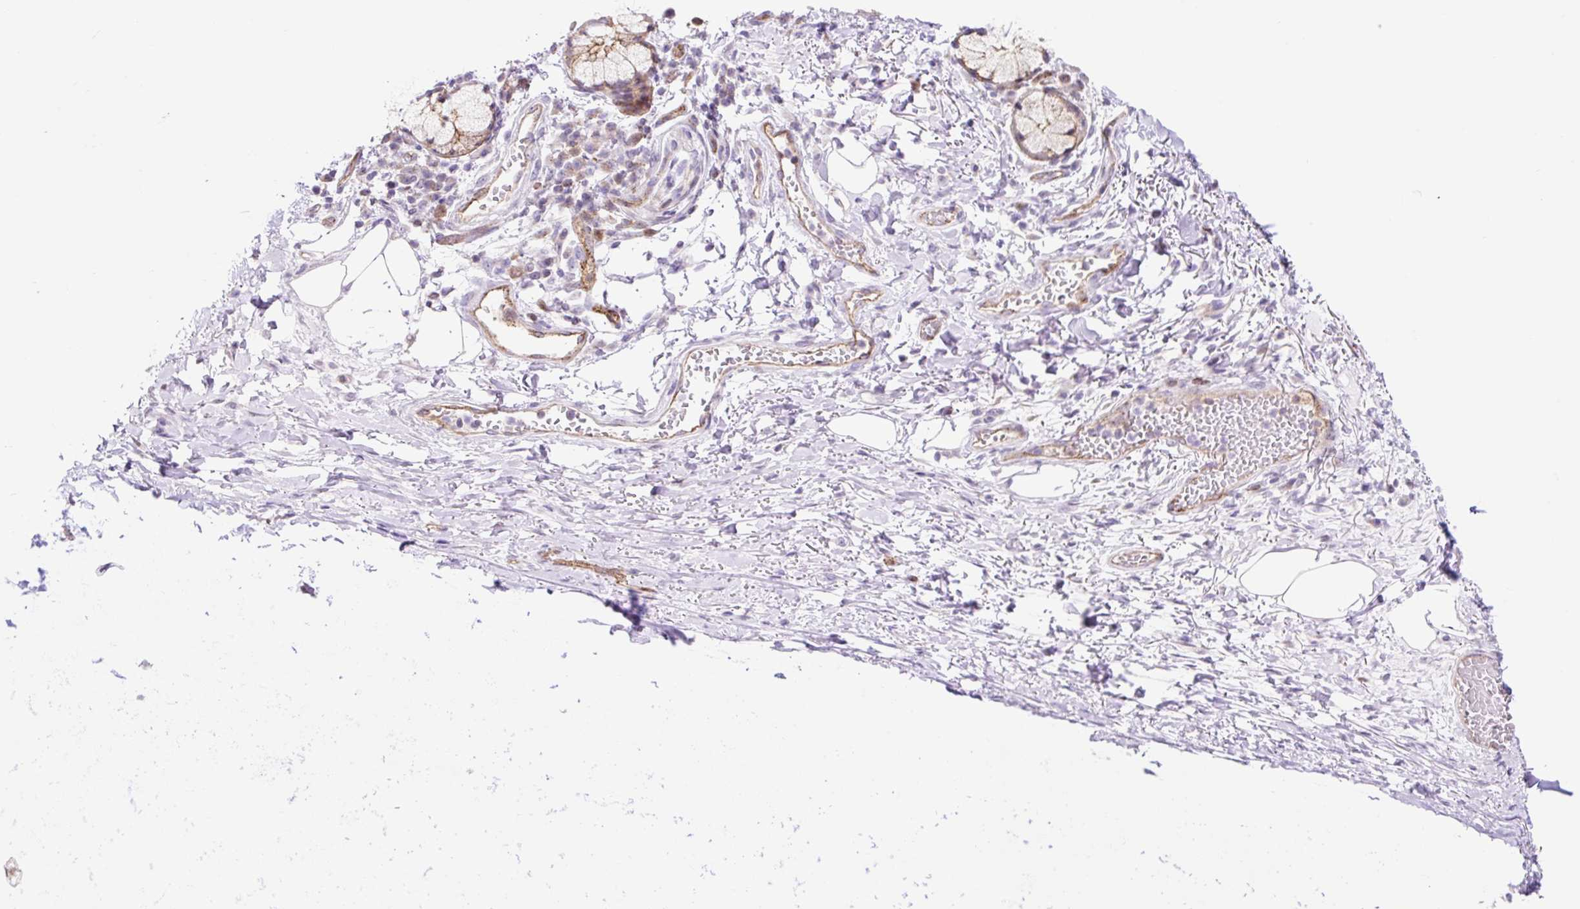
{"staining": {"intensity": "negative", "quantity": "none", "location": "none"}, "tissue": "adipose tissue", "cell_type": "Adipocytes", "image_type": "normal", "snomed": [{"axis": "morphology", "description": "Normal tissue, NOS"}, {"axis": "topography", "description": "Cartilage tissue"}, {"axis": "topography", "description": "Bronchus"}], "caption": "High power microscopy micrograph of an IHC photomicrograph of unremarkable adipose tissue, revealing no significant expression in adipocytes.", "gene": "HIP1R", "patient": {"sex": "male", "age": 56}}